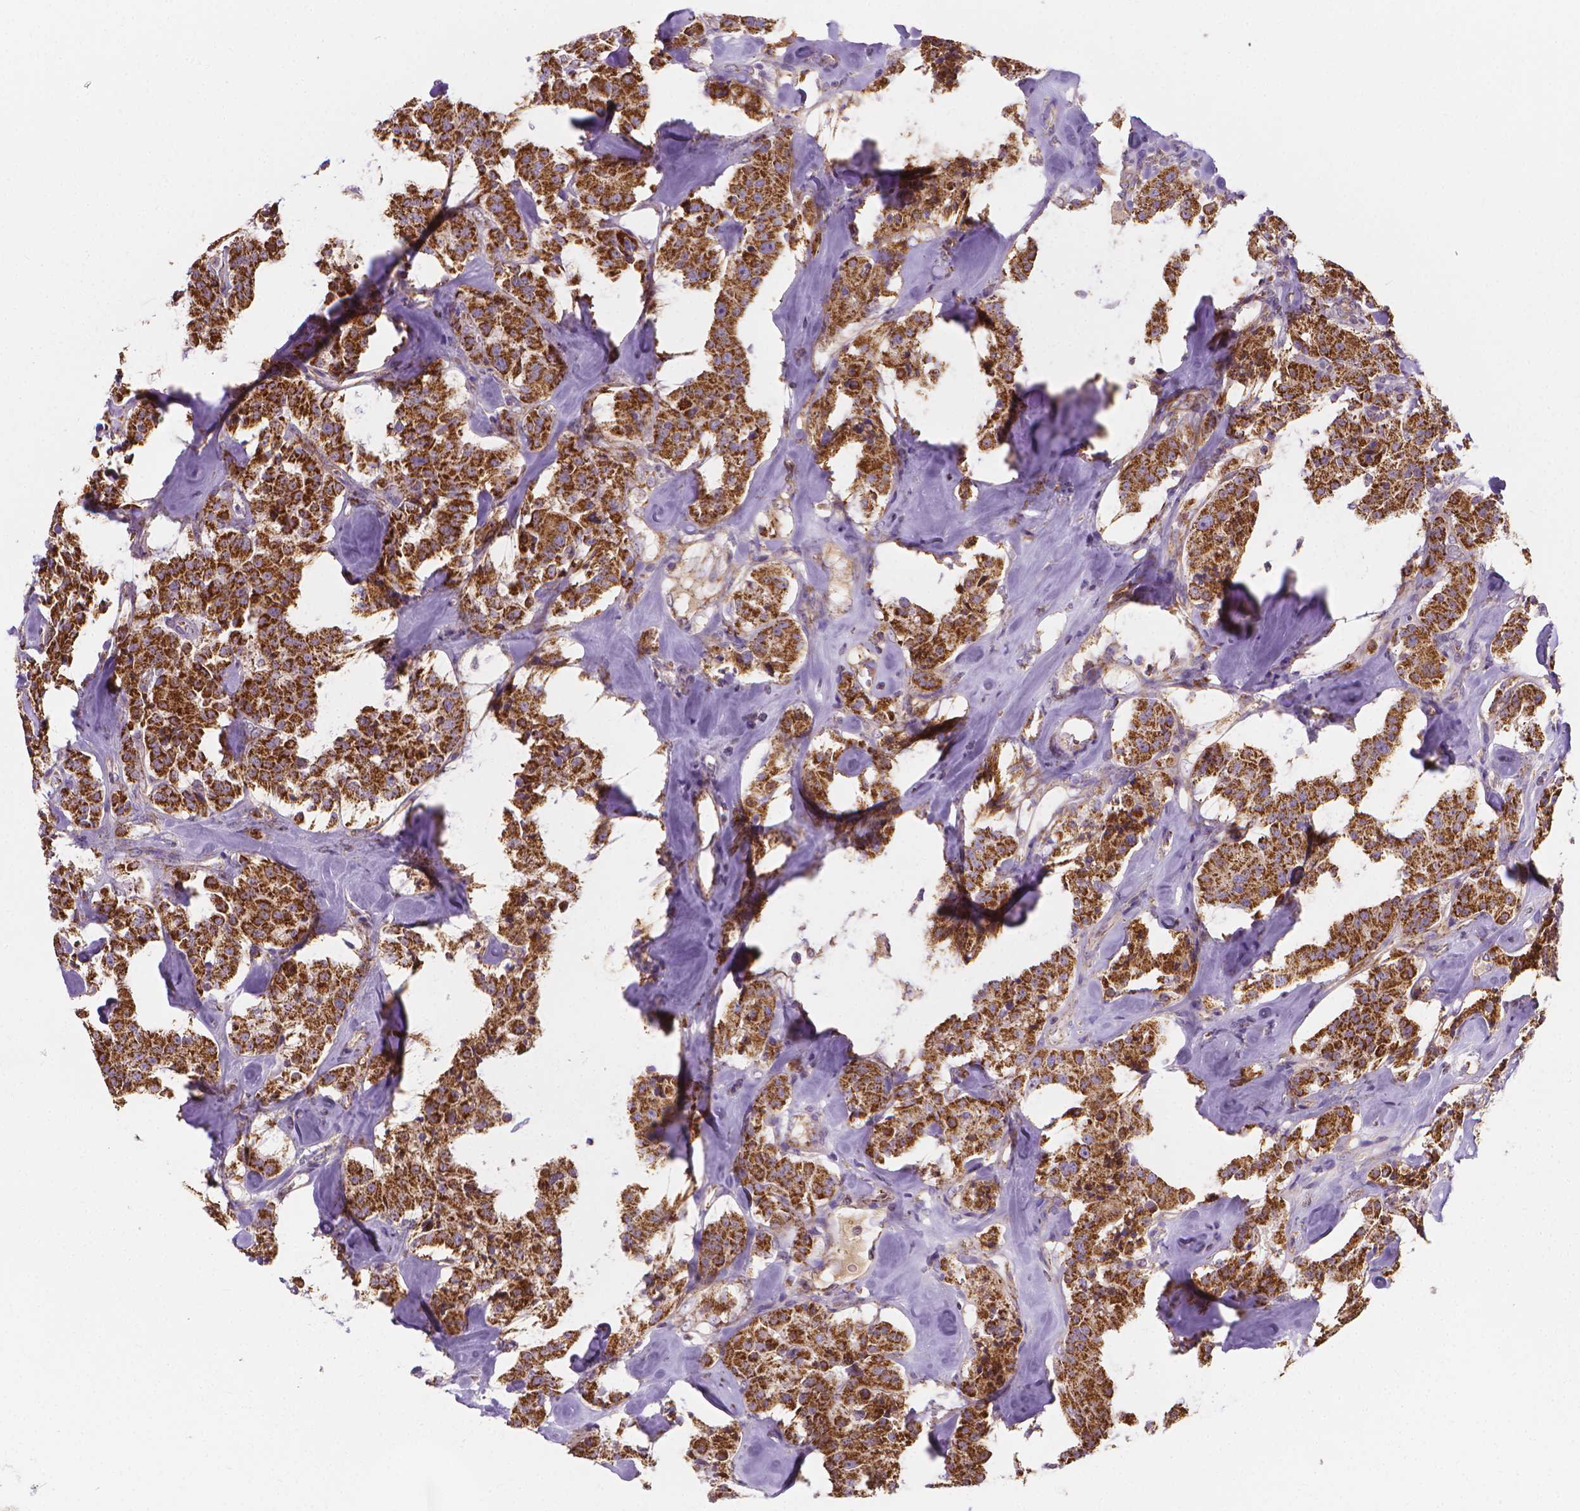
{"staining": {"intensity": "strong", "quantity": ">75%", "location": "cytoplasmic/membranous"}, "tissue": "carcinoid", "cell_type": "Tumor cells", "image_type": "cancer", "snomed": [{"axis": "morphology", "description": "Carcinoid, malignant, NOS"}, {"axis": "topography", "description": "Pancreas"}], "caption": "A high-resolution image shows immunohistochemistry staining of carcinoid, which displays strong cytoplasmic/membranous positivity in approximately >75% of tumor cells. Nuclei are stained in blue.", "gene": "SNCAIP", "patient": {"sex": "male", "age": 41}}